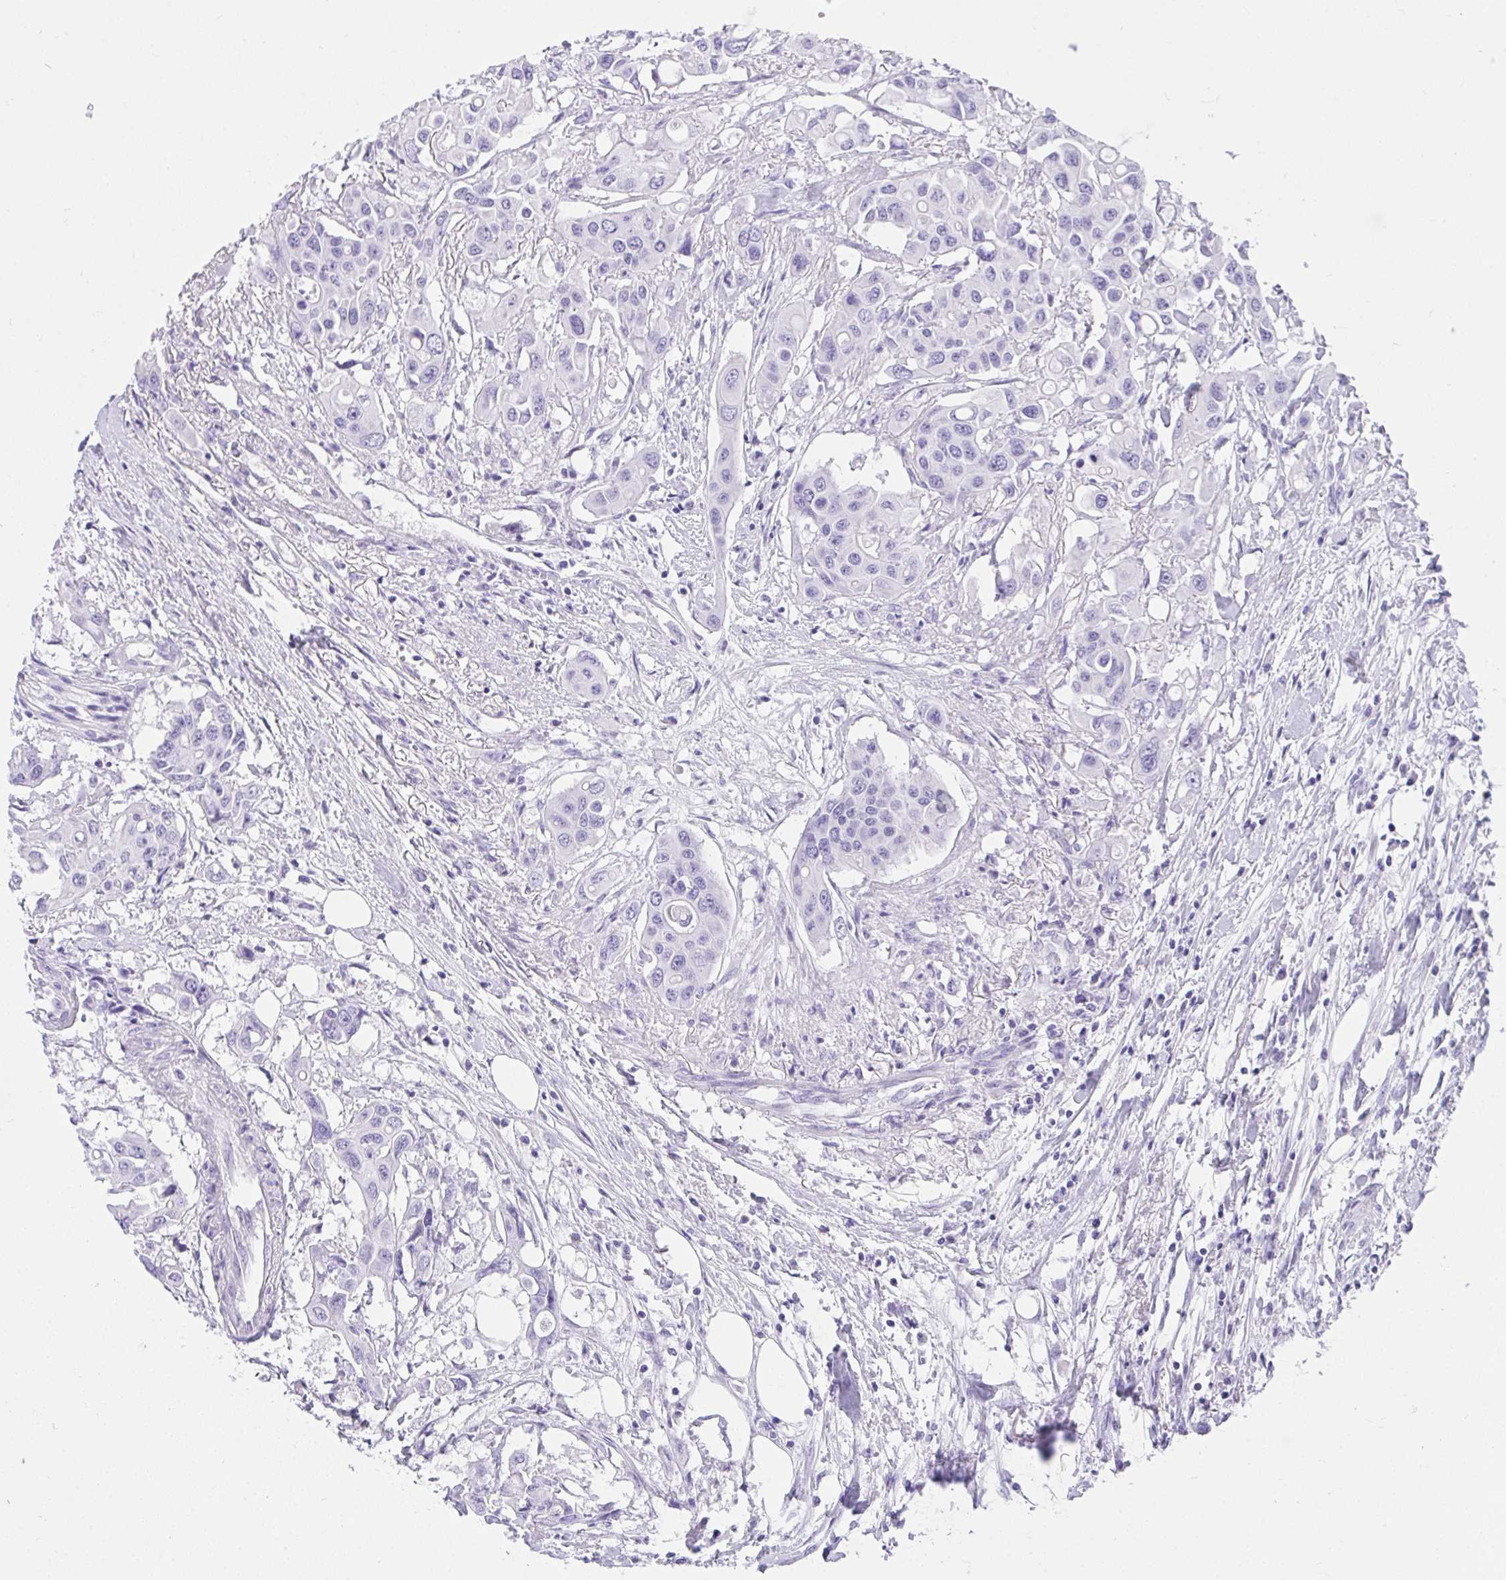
{"staining": {"intensity": "negative", "quantity": "none", "location": "none"}, "tissue": "colorectal cancer", "cell_type": "Tumor cells", "image_type": "cancer", "snomed": [{"axis": "morphology", "description": "Adenocarcinoma, NOS"}, {"axis": "topography", "description": "Colon"}], "caption": "Immunohistochemistry (IHC) image of colorectal cancer (adenocarcinoma) stained for a protein (brown), which reveals no expression in tumor cells.", "gene": "AVIL", "patient": {"sex": "male", "age": 77}}